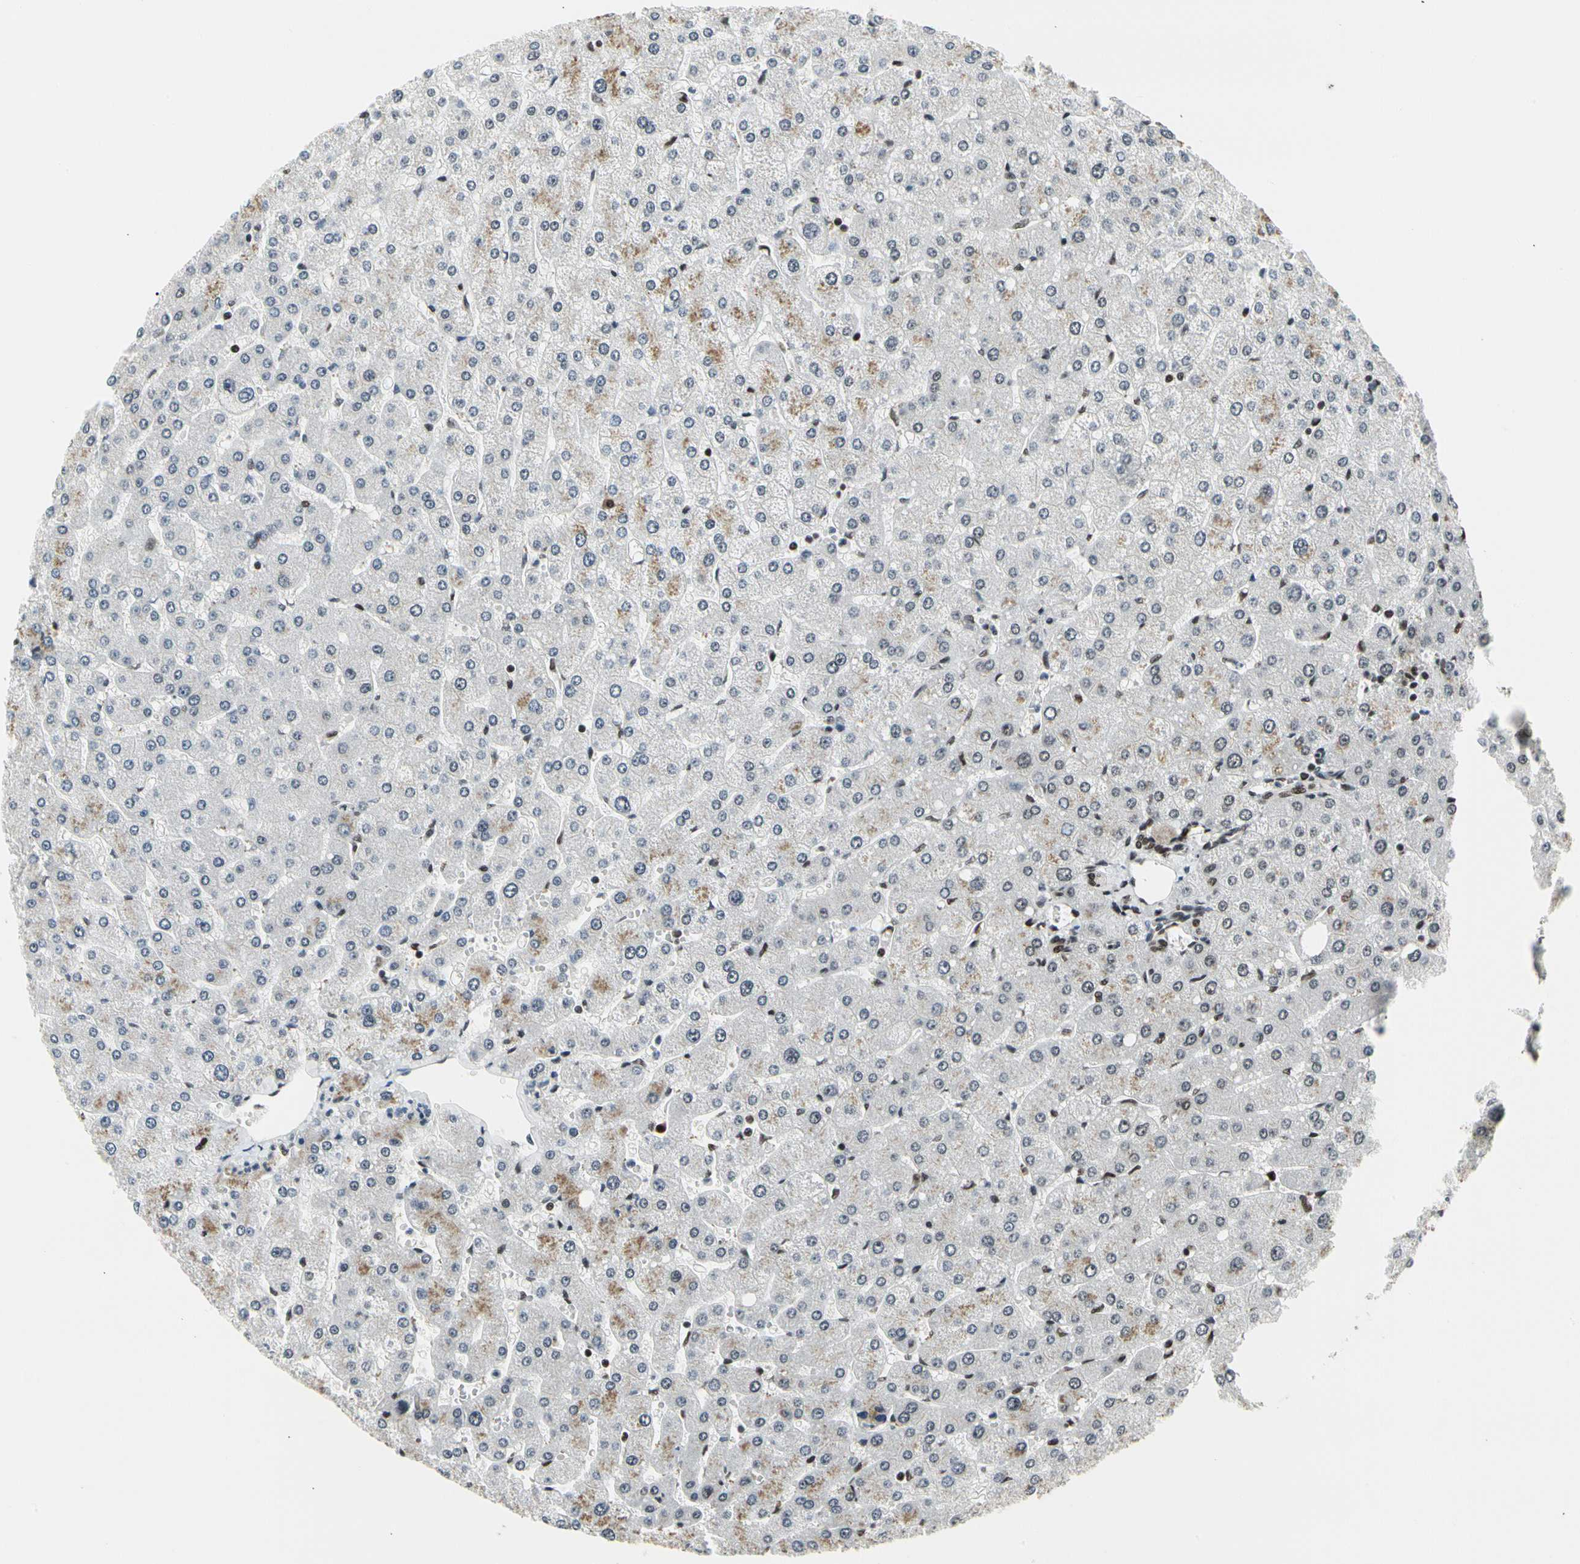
{"staining": {"intensity": "moderate", "quantity": ">75%", "location": "nuclear"}, "tissue": "liver", "cell_type": "Cholangiocytes", "image_type": "normal", "snomed": [{"axis": "morphology", "description": "Normal tissue, NOS"}, {"axis": "topography", "description": "Liver"}], "caption": "Unremarkable liver reveals moderate nuclear staining in about >75% of cholangiocytes, visualized by immunohistochemistry. (brown staining indicates protein expression, while blue staining denotes nuclei).", "gene": "SRSF11", "patient": {"sex": "male", "age": 55}}